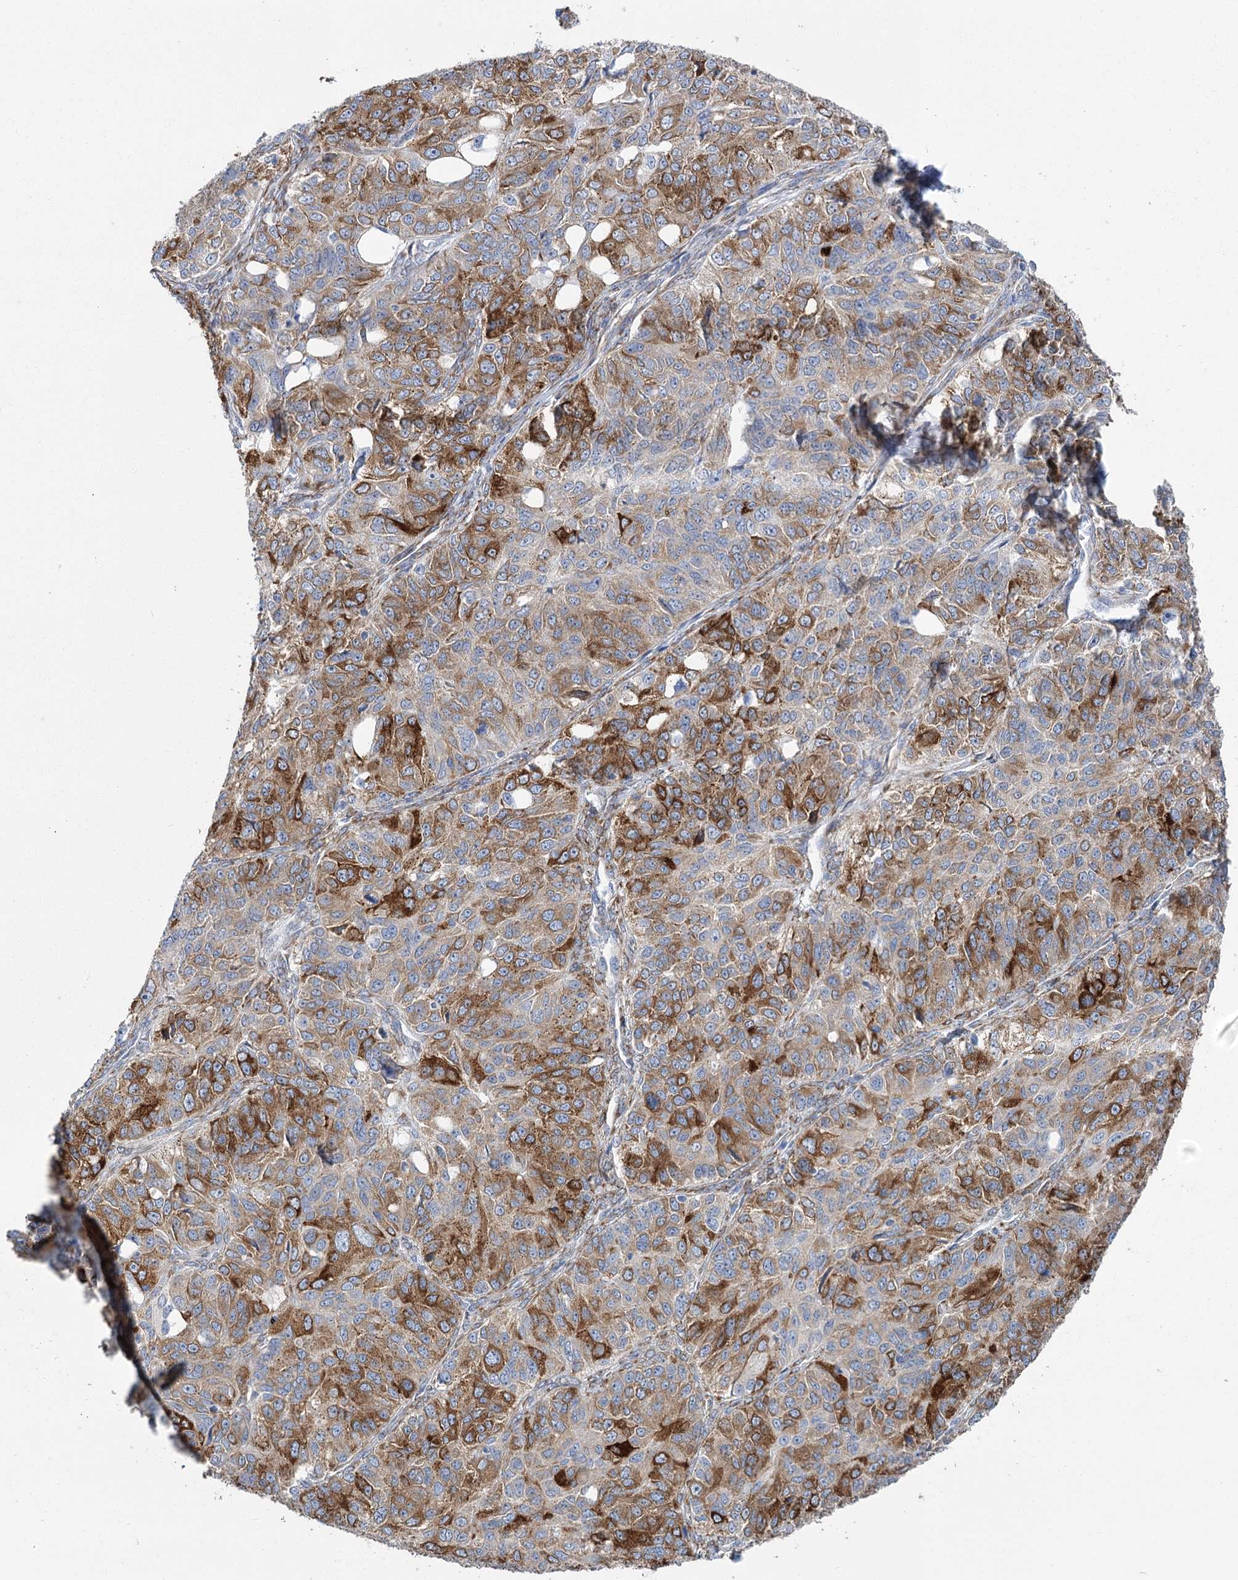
{"staining": {"intensity": "moderate", "quantity": ">75%", "location": "cytoplasmic/membranous"}, "tissue": "ovarian cancer", "cell_type": "Tumor cells", "image_type": "cancer", "snomed": [{"axis": "morphology", "description": "Carcinoma, endometroid"}, {"axis": "topography", "description": "Ovary"}], "caption": "Ovarian cancer was stained to show a protein in brown. There is medium levels of moderate cytoplasmic/membranous staining in about >75% of tumor cells.", "gene": "YTHDC2", "patient": {"sex": "female", "age": 51}}